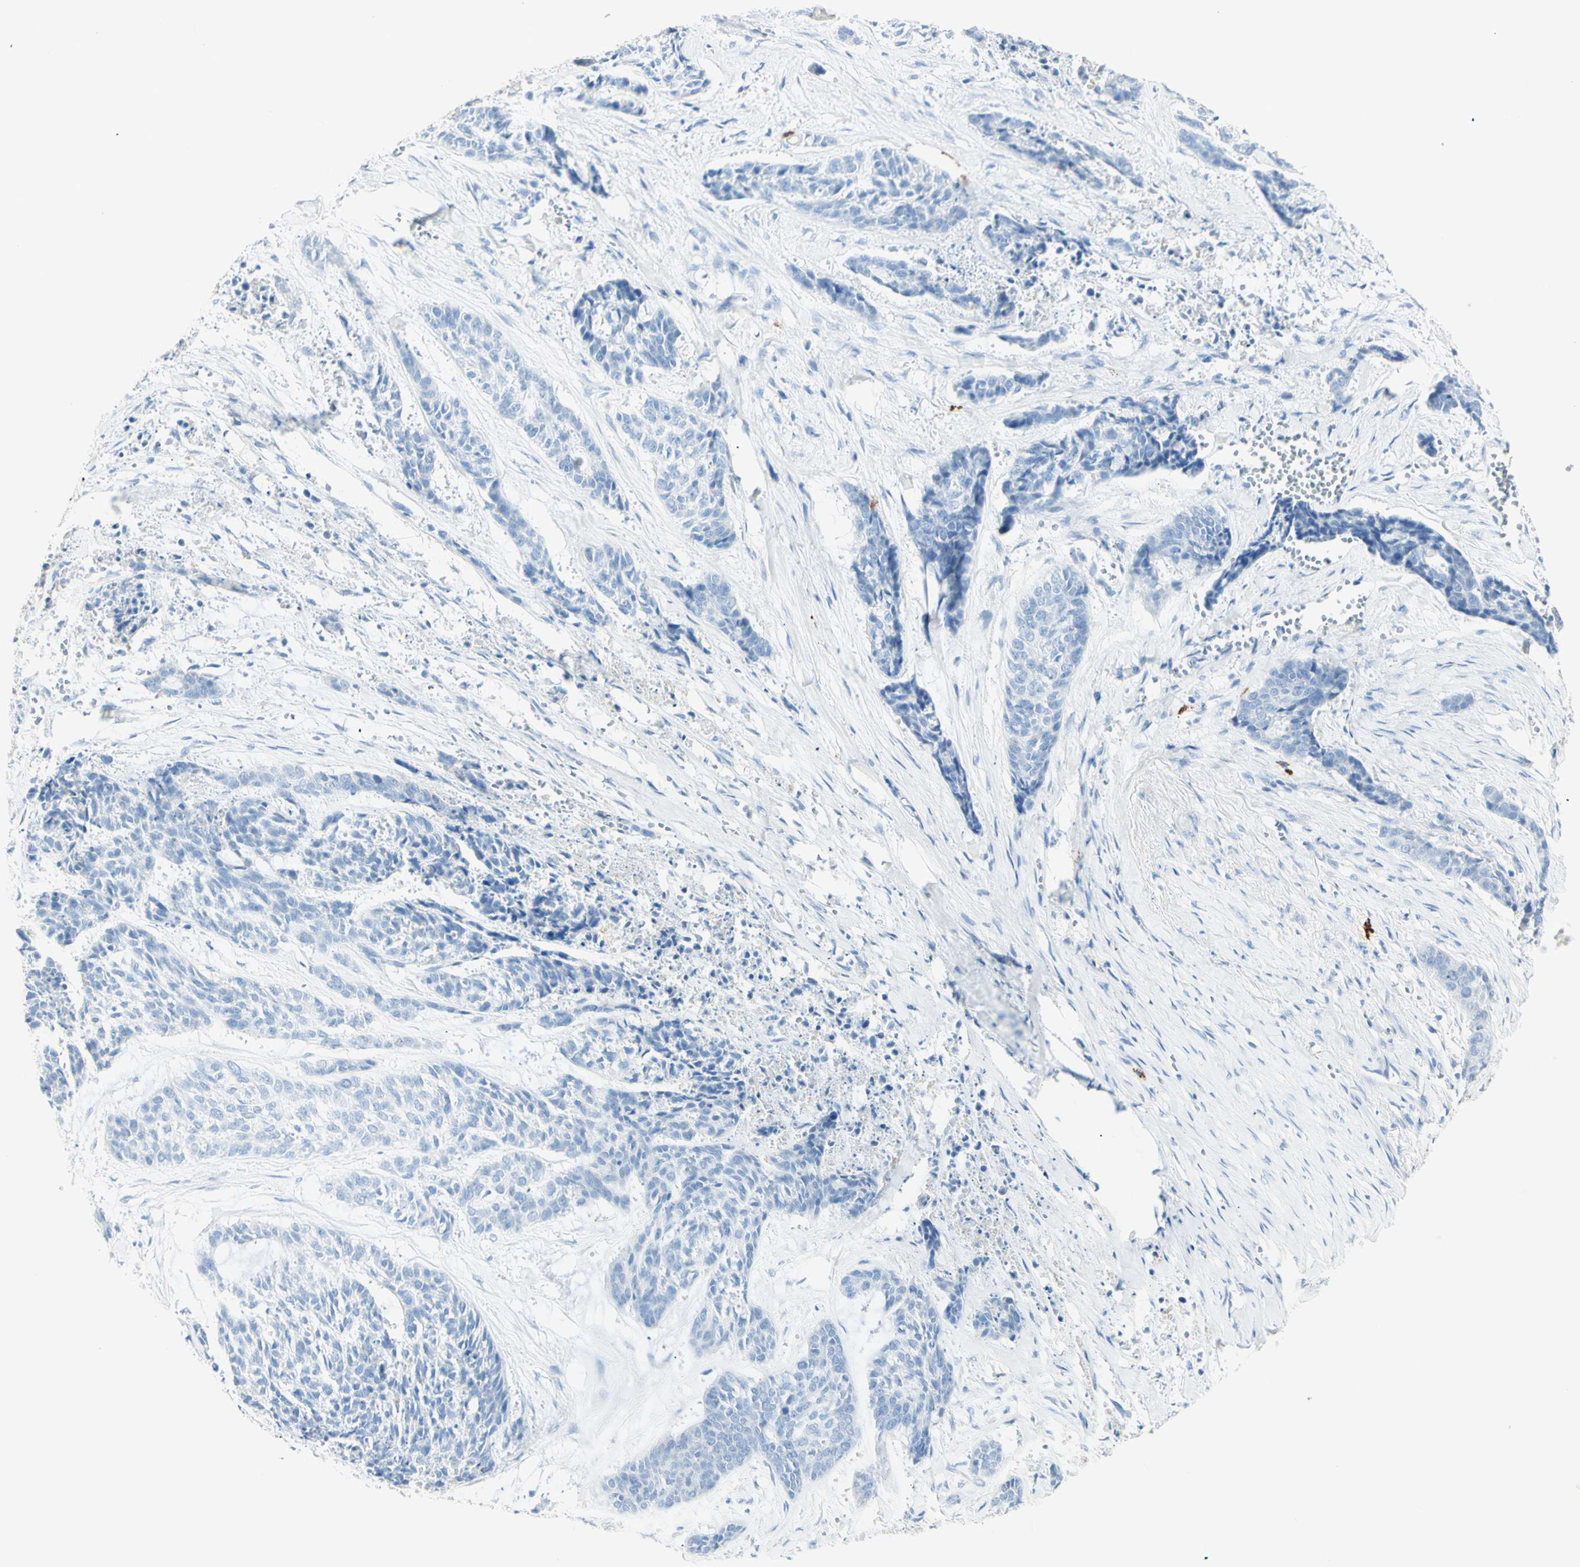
{"staining": {"intensity": "negative", "quantity": "none", "location": "none"}, "tissue": "skin cancer", "cell_type": "Tumor cells", "image_type": "cancer", "snomed": [{"axis": "morphology", "description": "Basal cell carcinoma"}, {"axis": "topography", "description": "Skin"}], "caption": "IHC histopathology image of neoplastic tissue: basal cell carcinoma (skin) stained with DAB exhibits no significant protein positivity in tumor cells.", "gene": "LETM1", "patient": {"sex": "female", "age": 64}}